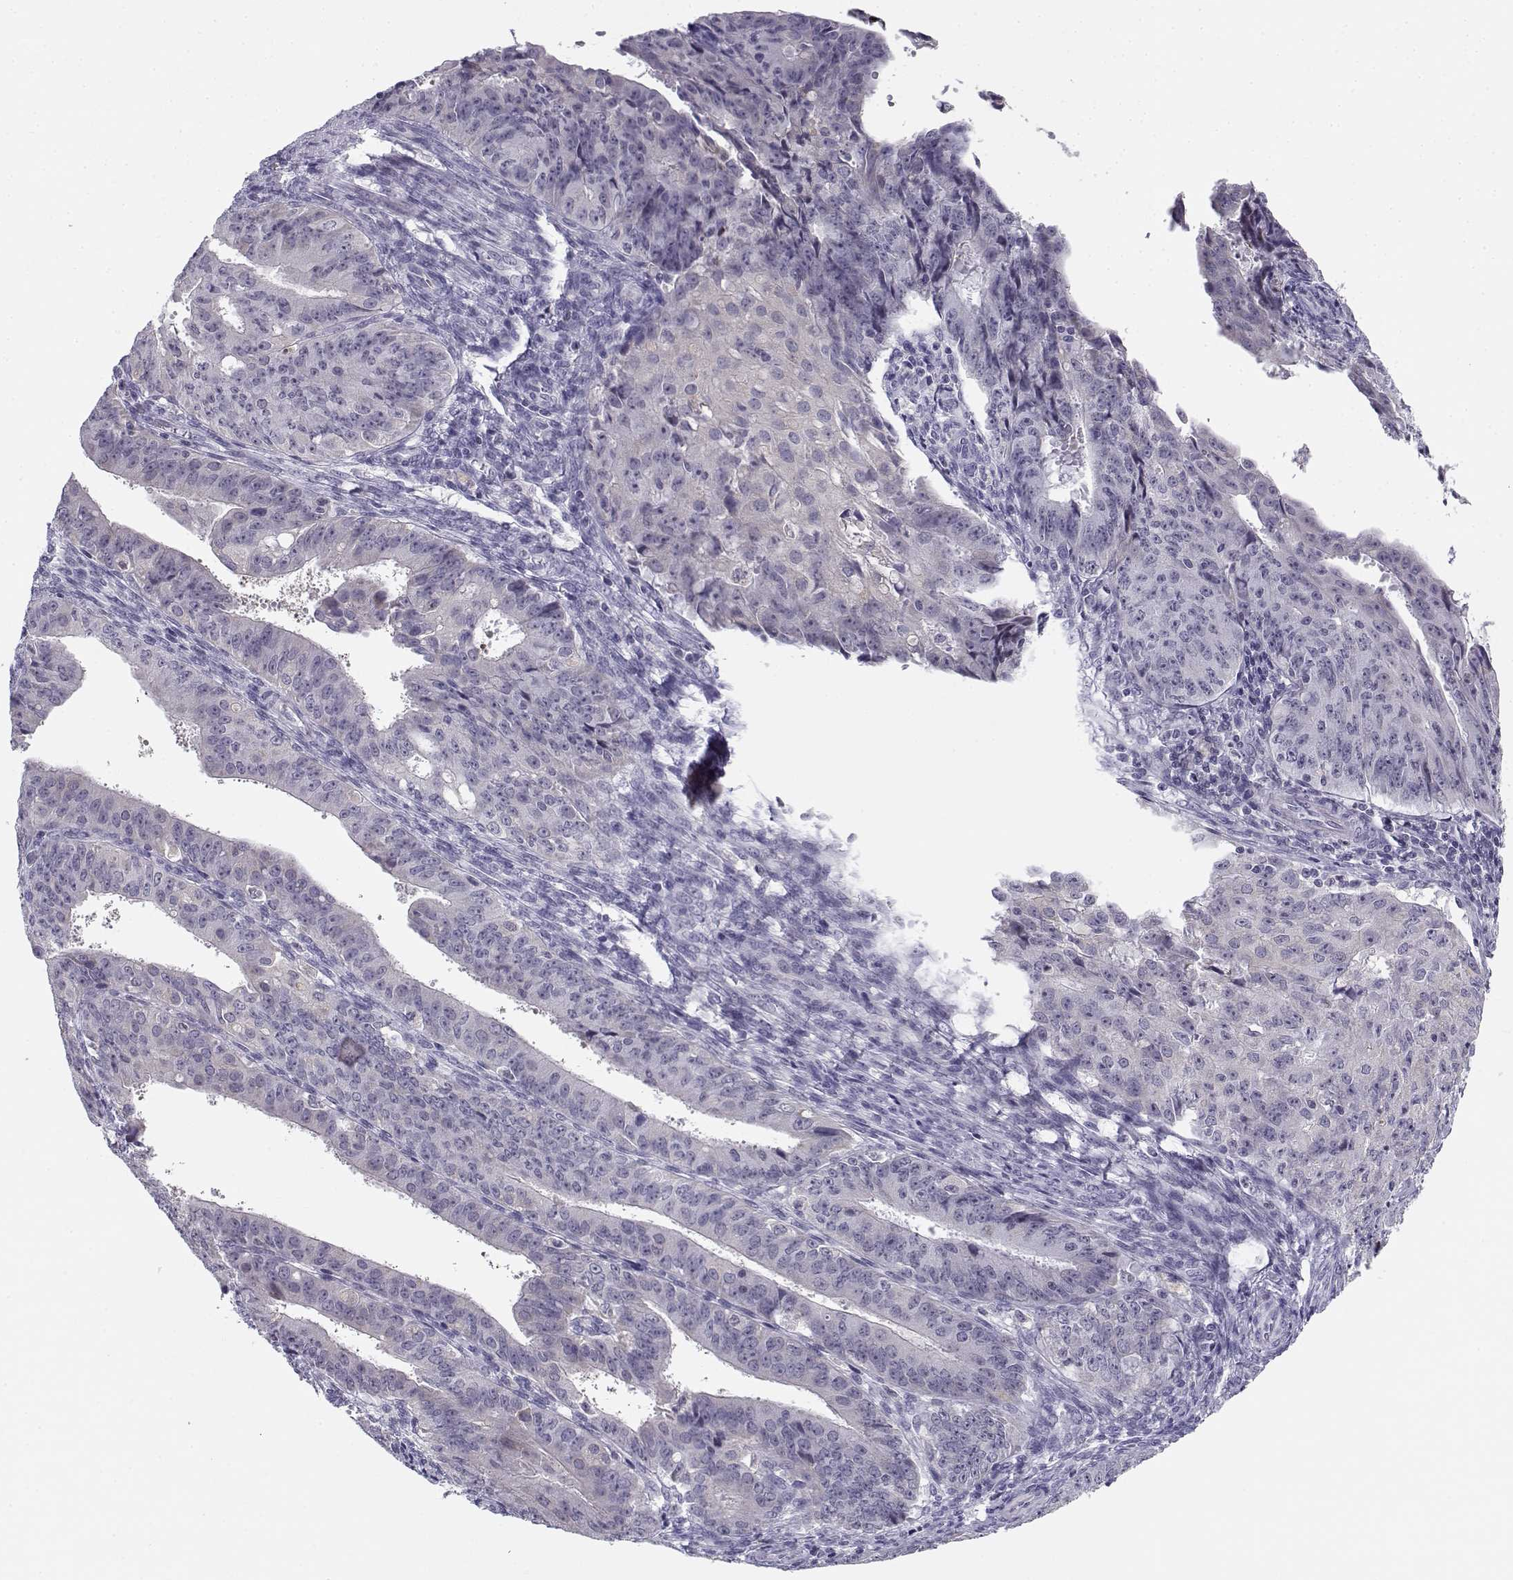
{"staining": {"intensity": "negative", "quantity": "none", "location": "none"}, "tissue": "ovarian cancer", "cell_type": "Tumor cells", "image_type": "cancer", "snomed": [{"axis": "morphology", "description": "Carcinoma, endometroid"}, {"axis": "topography", "description": "Ovary"}], "caption": "Tumor cells are negative for brown protein staining in ovarian cancer.", "gene": "DDX25", "patient": {"sex": "female", "age": 42}}